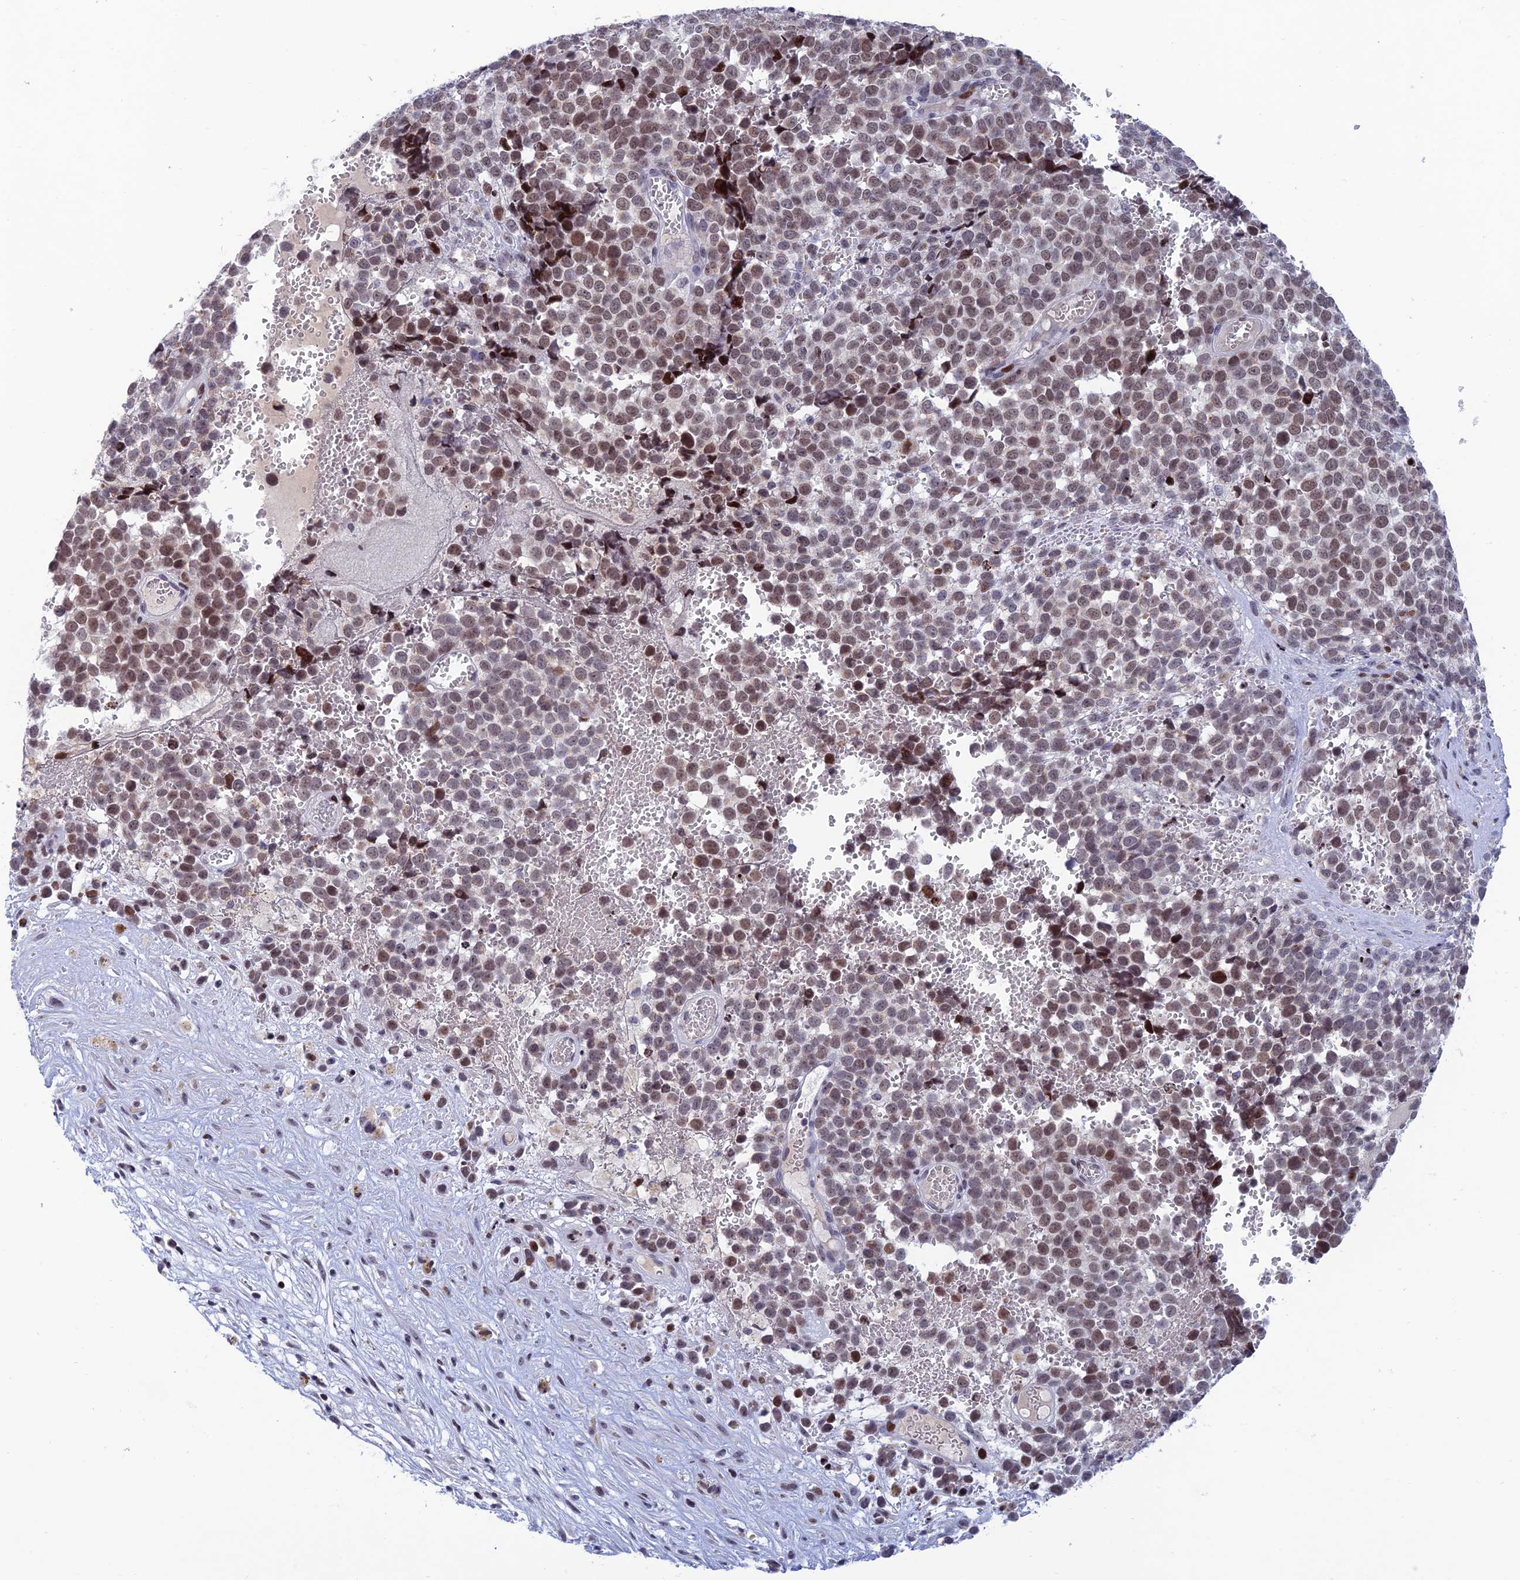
{"staining": {"intensity": "moderate", "quantity": ">75%", "location": "nuclear"}, "tissue": "melanoma", "cell_type": "Tumor cells", "image_type": "cancer", "snomed": [{"axis": "morphology", "description": "Malignant melanoma, NOS"}, {"axis": "topography", "description": "Nose, NOS"}], "caption": "Melanoma stained for a protein shows moderate nuclear positivity in tumor cells. Immunohistochemistry stains the protein in brown and the nuclei are stained blue.", "gene": "AFF3", "patient": {"sex": "female", "age": 48}}